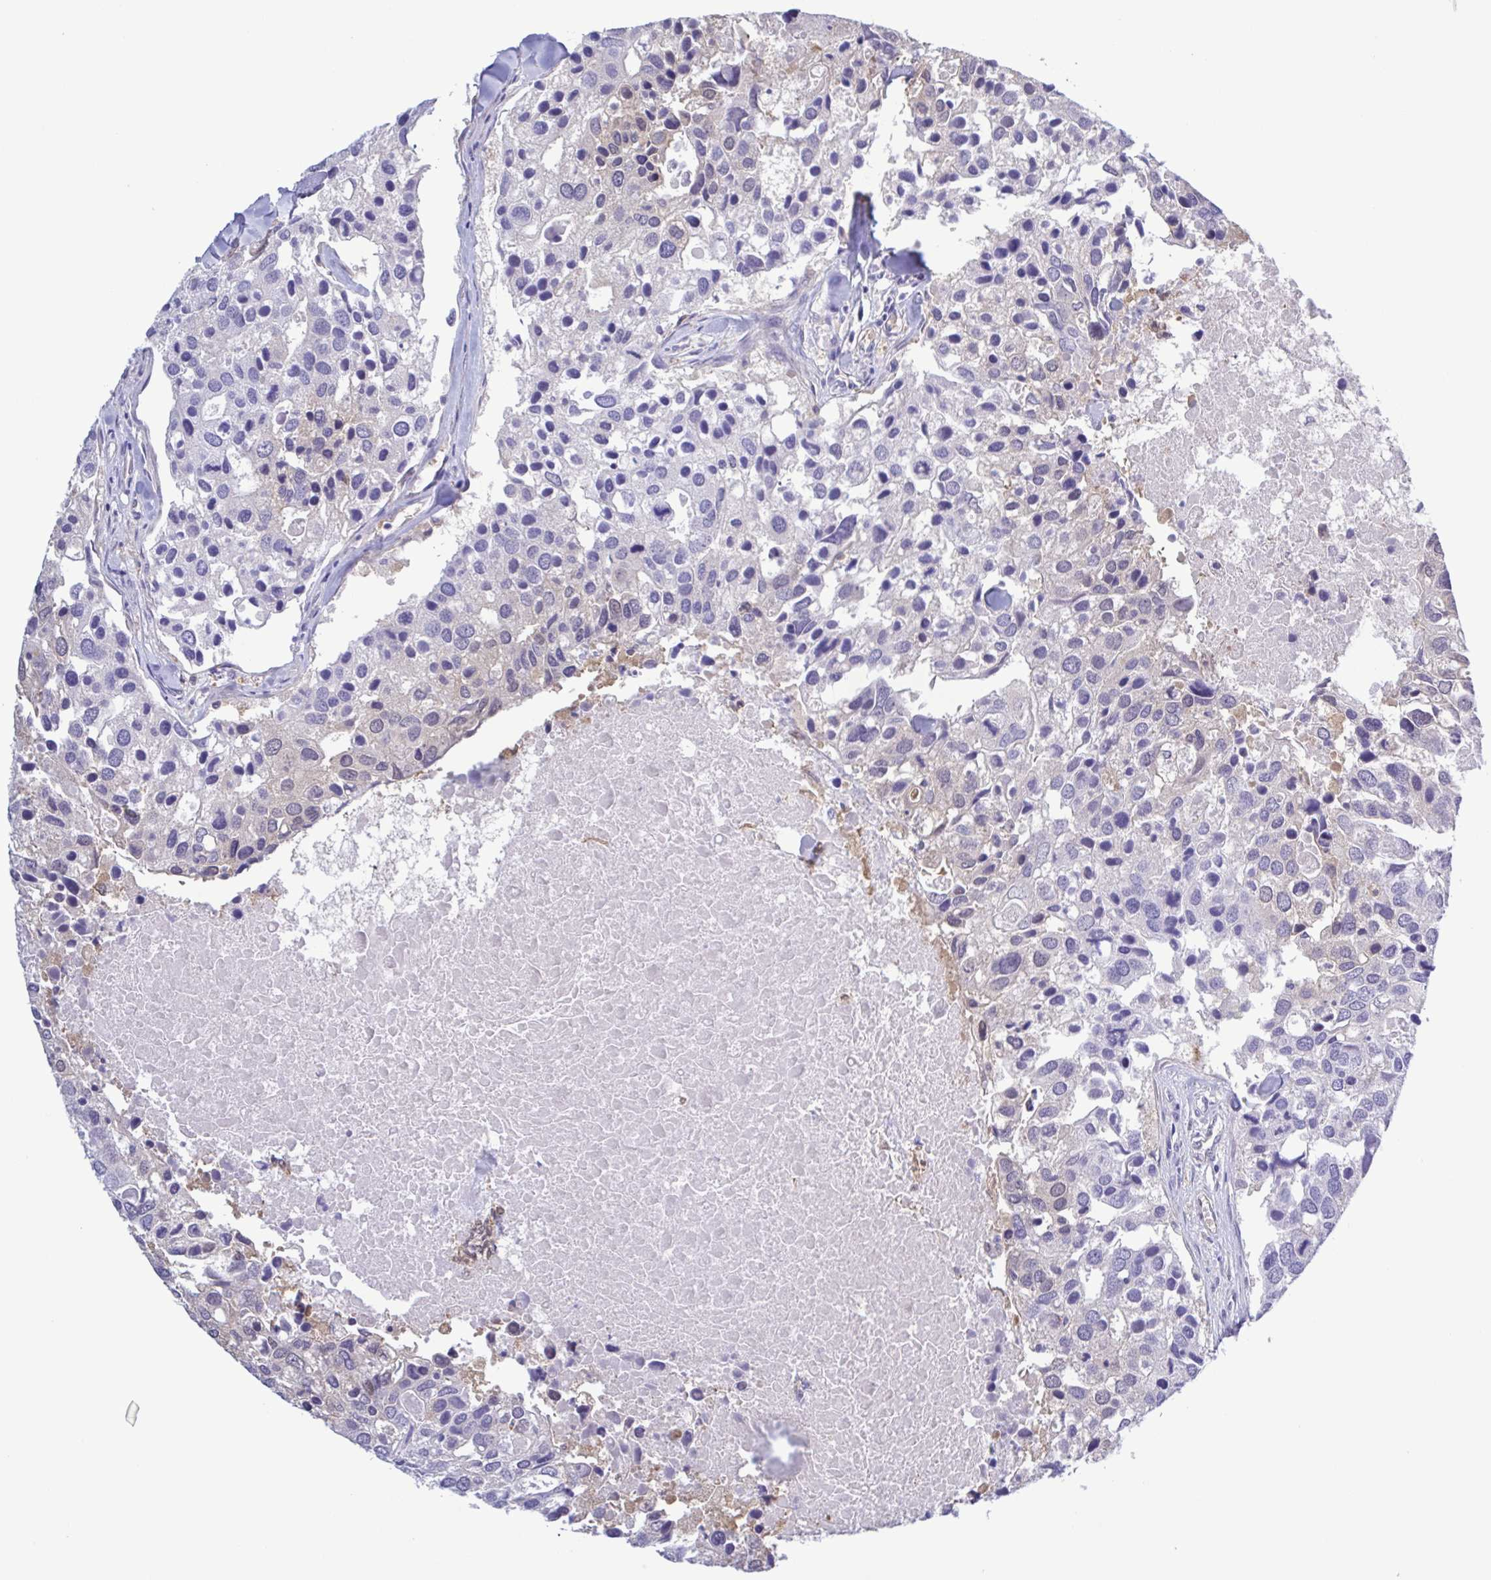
{"staining": {"intensity": "negative", "quantity": "none", "location": "none"}, "tissue": "breast cancer", "cell_type": "Tumor cells", "image_type": "cancer", "snomed": [{"axis": "morphology", "description": "Duct carcinoma"}, {"axis": "topography", "description": "Breast"}], "caption": "Immunohistochemistry (IHC) image of neoplastic tissue: intraductal carcinoma (breast) stained with DAB (3,3'-diaminobenzidine) shows no significant protein expression in tumor cells.", "gene": "LDHC", "patient": {"sex": "female", "age": 83}}